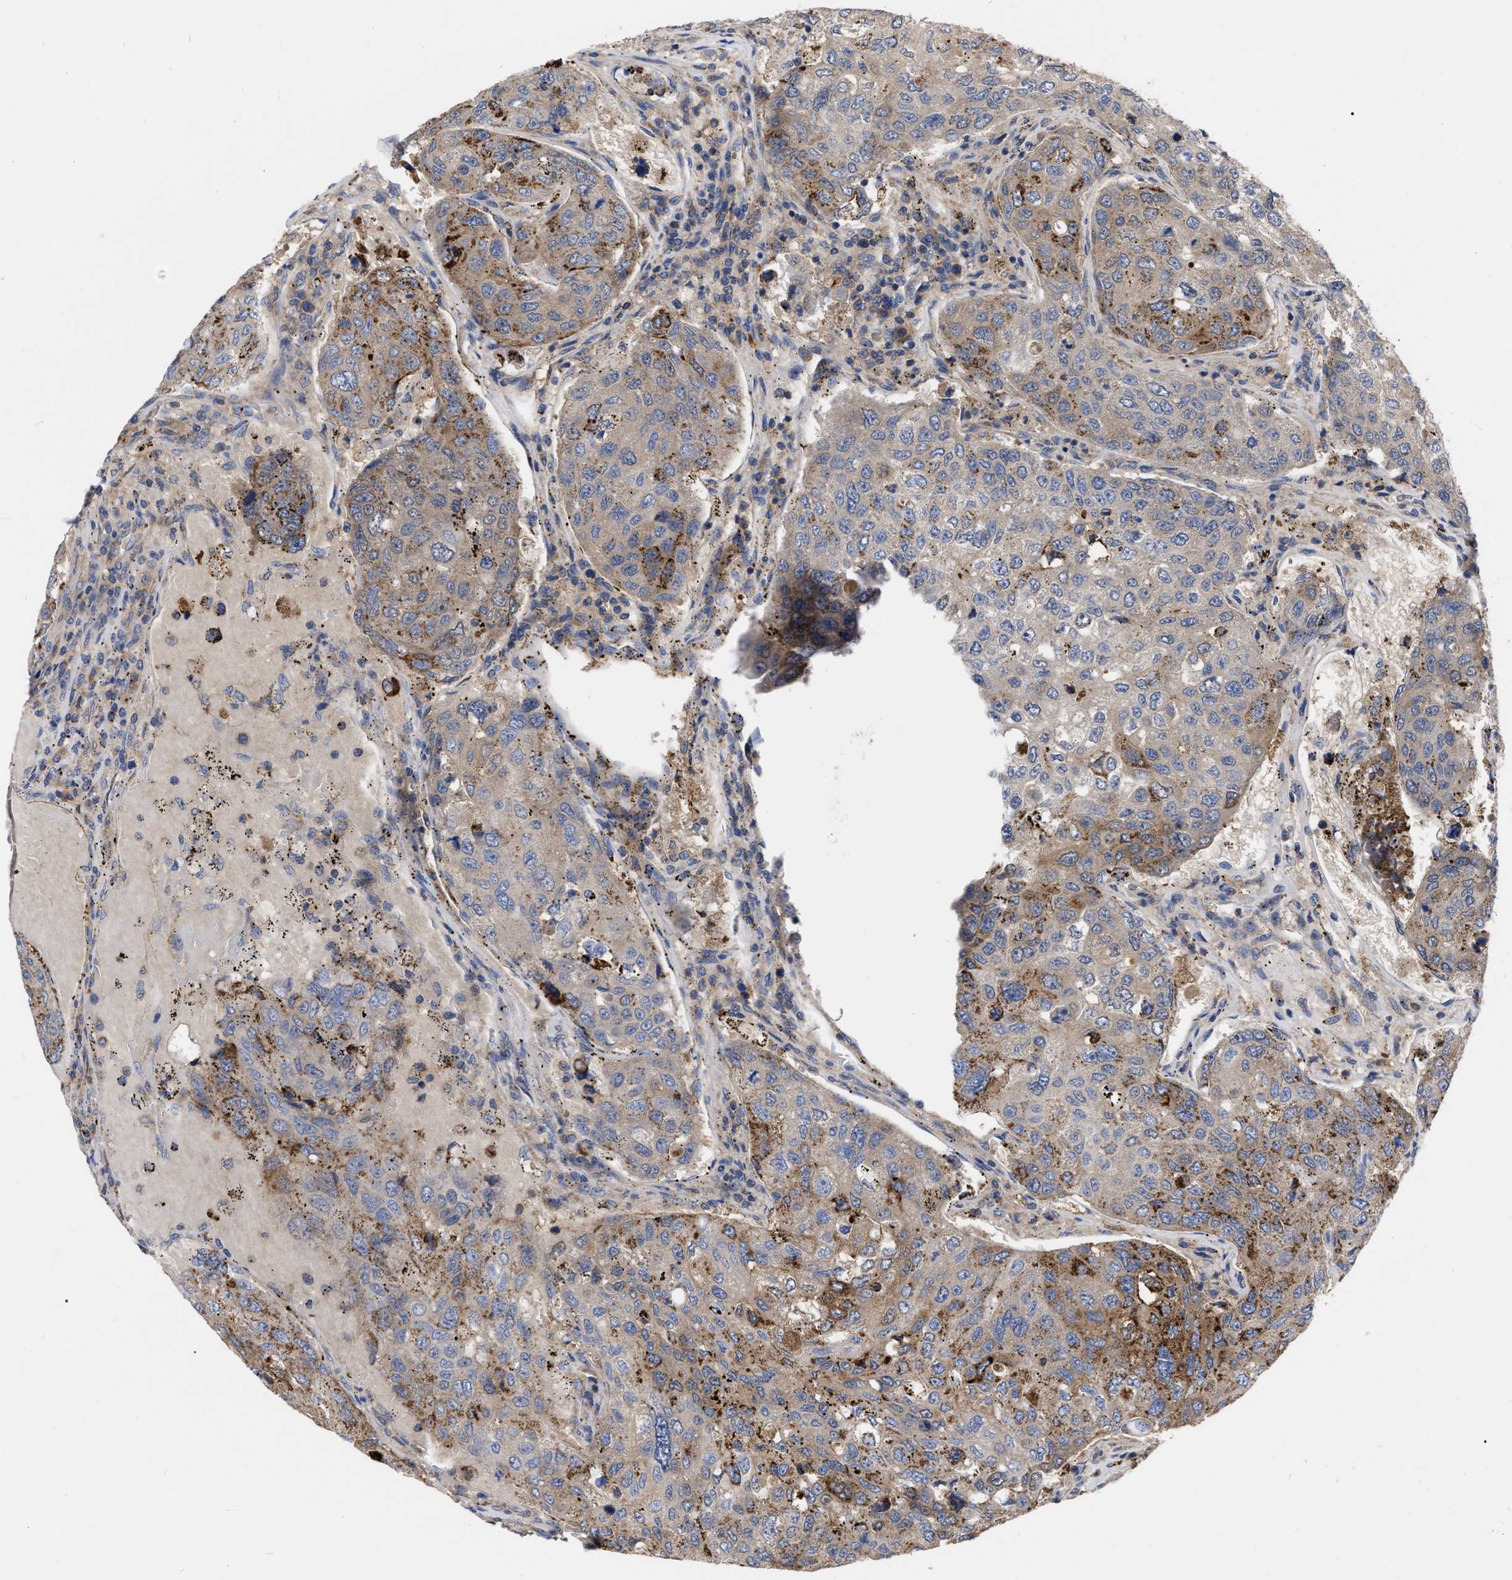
{"staining": {"intensity": "moderate", "quantity": ">75%", "location": "cytoplasmic/membranous"}, "tissue": "urothelial cancer", "cell_type": "Tumor cells", "image_type": "cancer", "snomed": [{"axis": "morphology", "description": "Urothelial carcinoma, High grade"}, {"axis": "topography", "description": "Lymph node"}, {"axis": "topography", "description": "Urinary bladder"}], "caption": "A brown stain shows moderate cytoplasmic/membranous staining of a protein in high-grade urothelial carcinoma tumor cells.", "gene": "CDKN2C", "patient": {"sex": "male", "age": 51}}